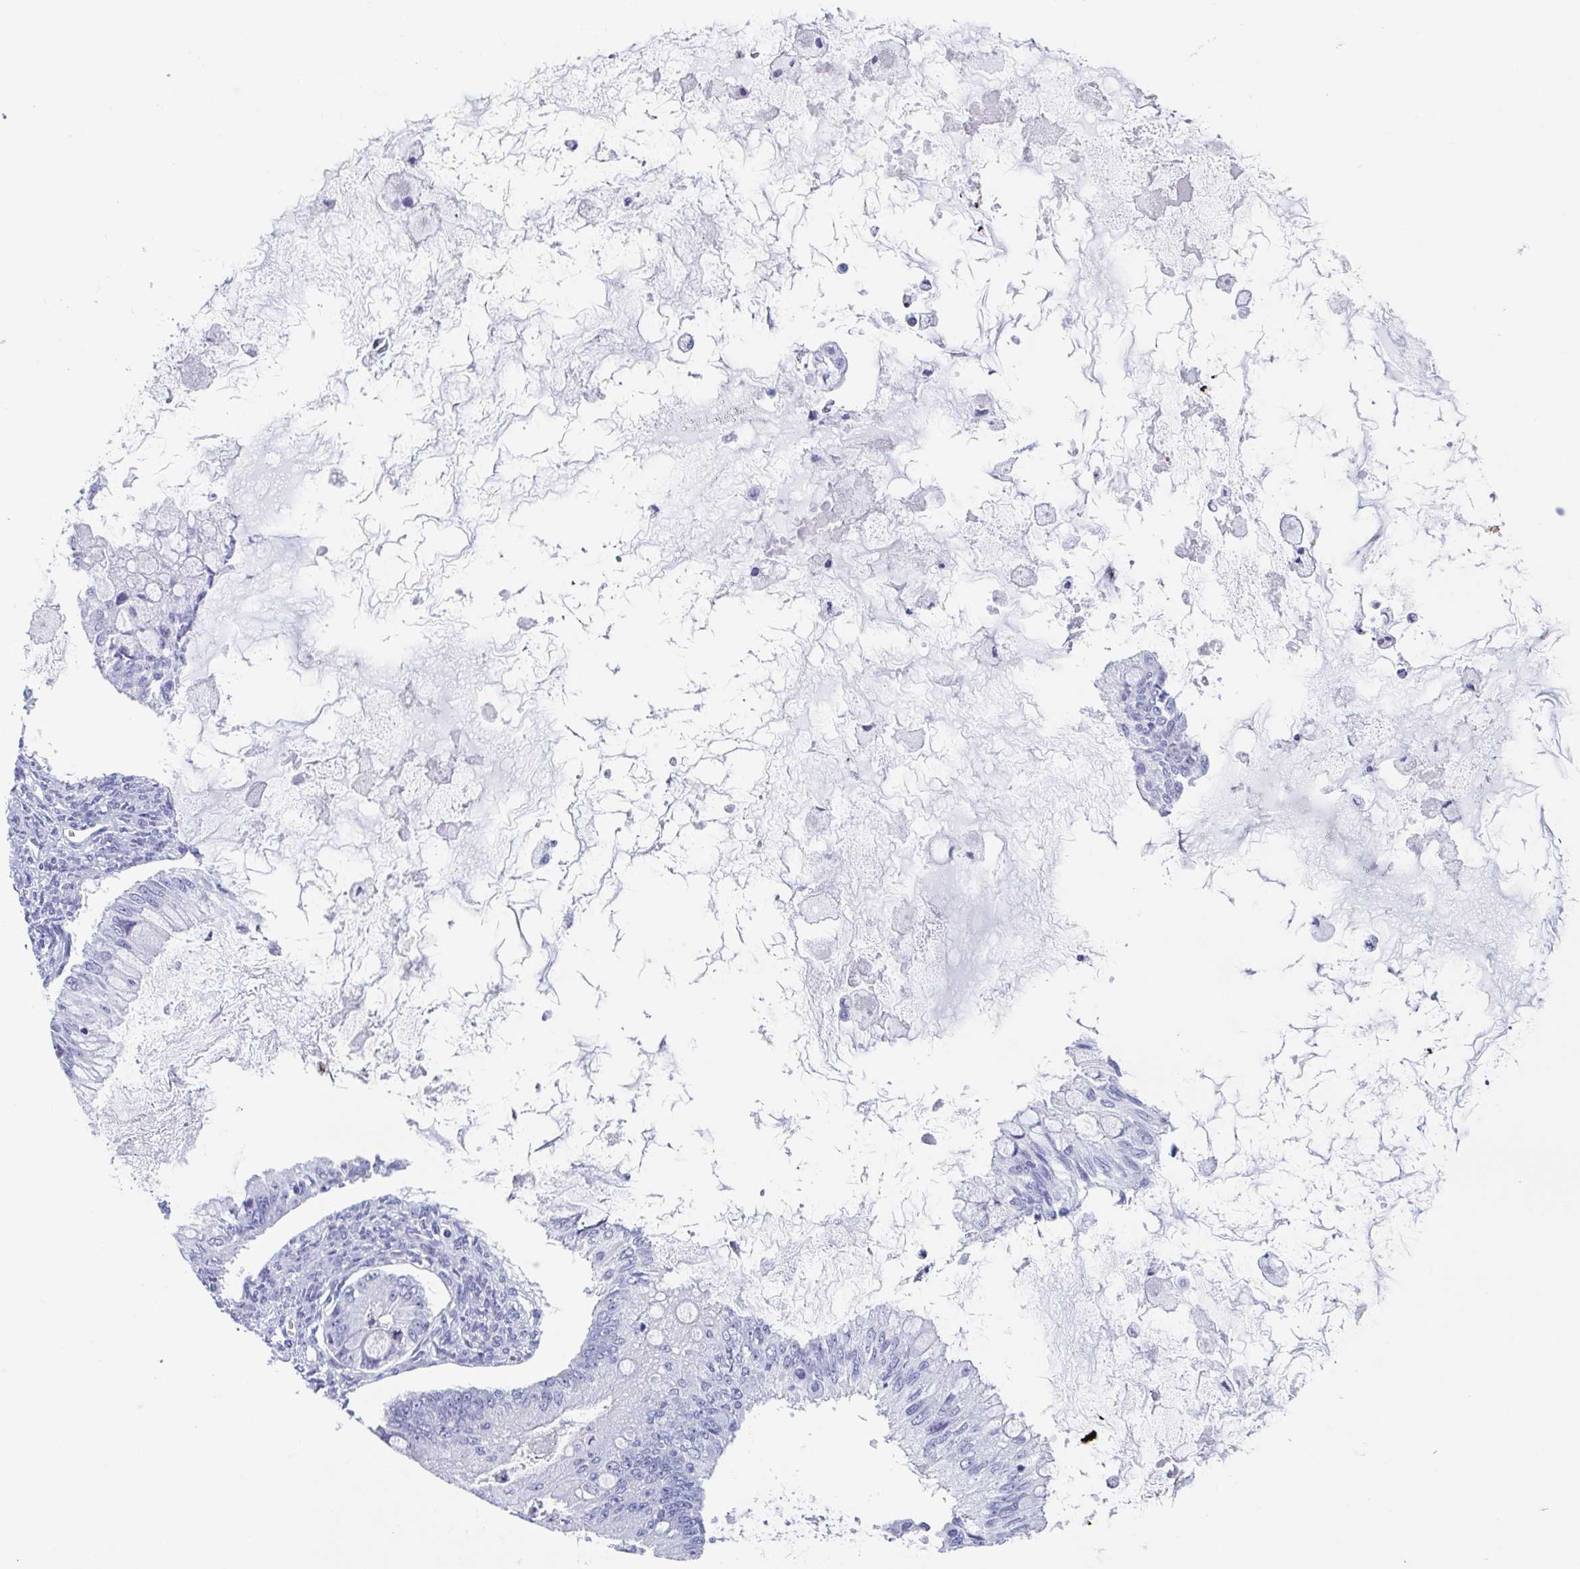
{"staining": {"intensity": "negative", "quantity": "none", "location": "none"}, "tissue": "ovarian cancer", "cell_type": "Tumor cells", "image_type": "cancer", "snomed": [{"axis": "morphology", "description": "Cystadenocarcinoma, mucinous, NOS"}, {"axis": "topography", "description": "Ovary"}], "caption": "This photomicrograph is of mucinous cystadenocarcinoma (ovarian) stained with IHC to label a protein in brown with the nuclei are counter-stained blue. There is no expression in tumor cells. Nuclei are stained in blue.", "gene": "TAS2R41", "patient": {"sex": "female", "age": 34}}